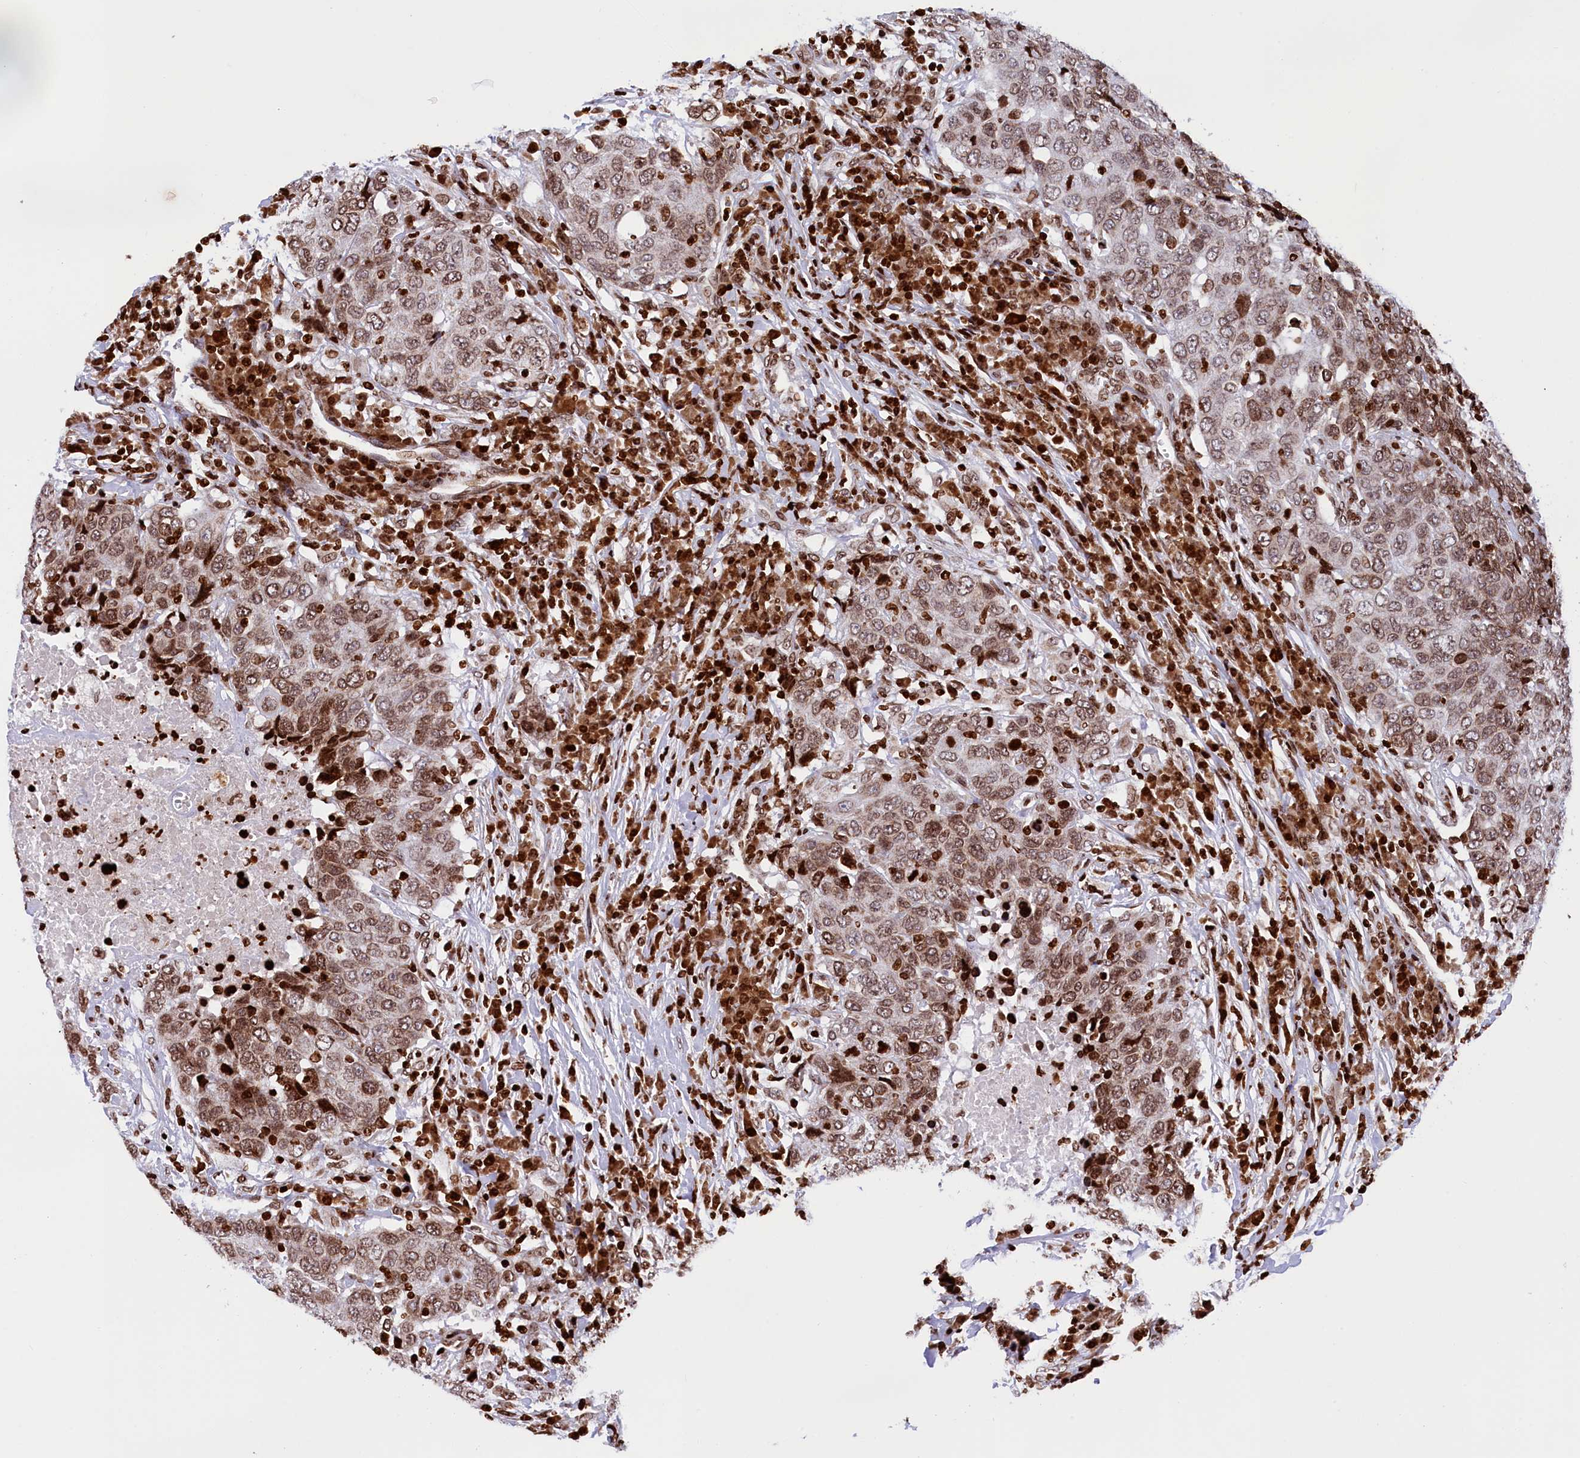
{"staining": {"intensity": "moderate", "quantity": ">75%", "location": "nuclear"}, "tissue": "head and neck cancer", "cell_type": "Tumor cells", "image_type": "cancer", "snomed": [{"axis": "morphology", "description": "Squamous cell carcinoma, NOS"}, {"axis": "topography", "description": "Head-Neck"}], "caption": "Head and neck cancer stained for a protein (brown) demonstrates moderate nuclear positive staining in approximately >75% of tumor cells.", "gene": "TIMM29", "patient": {"sex": "male", "age": 66}}